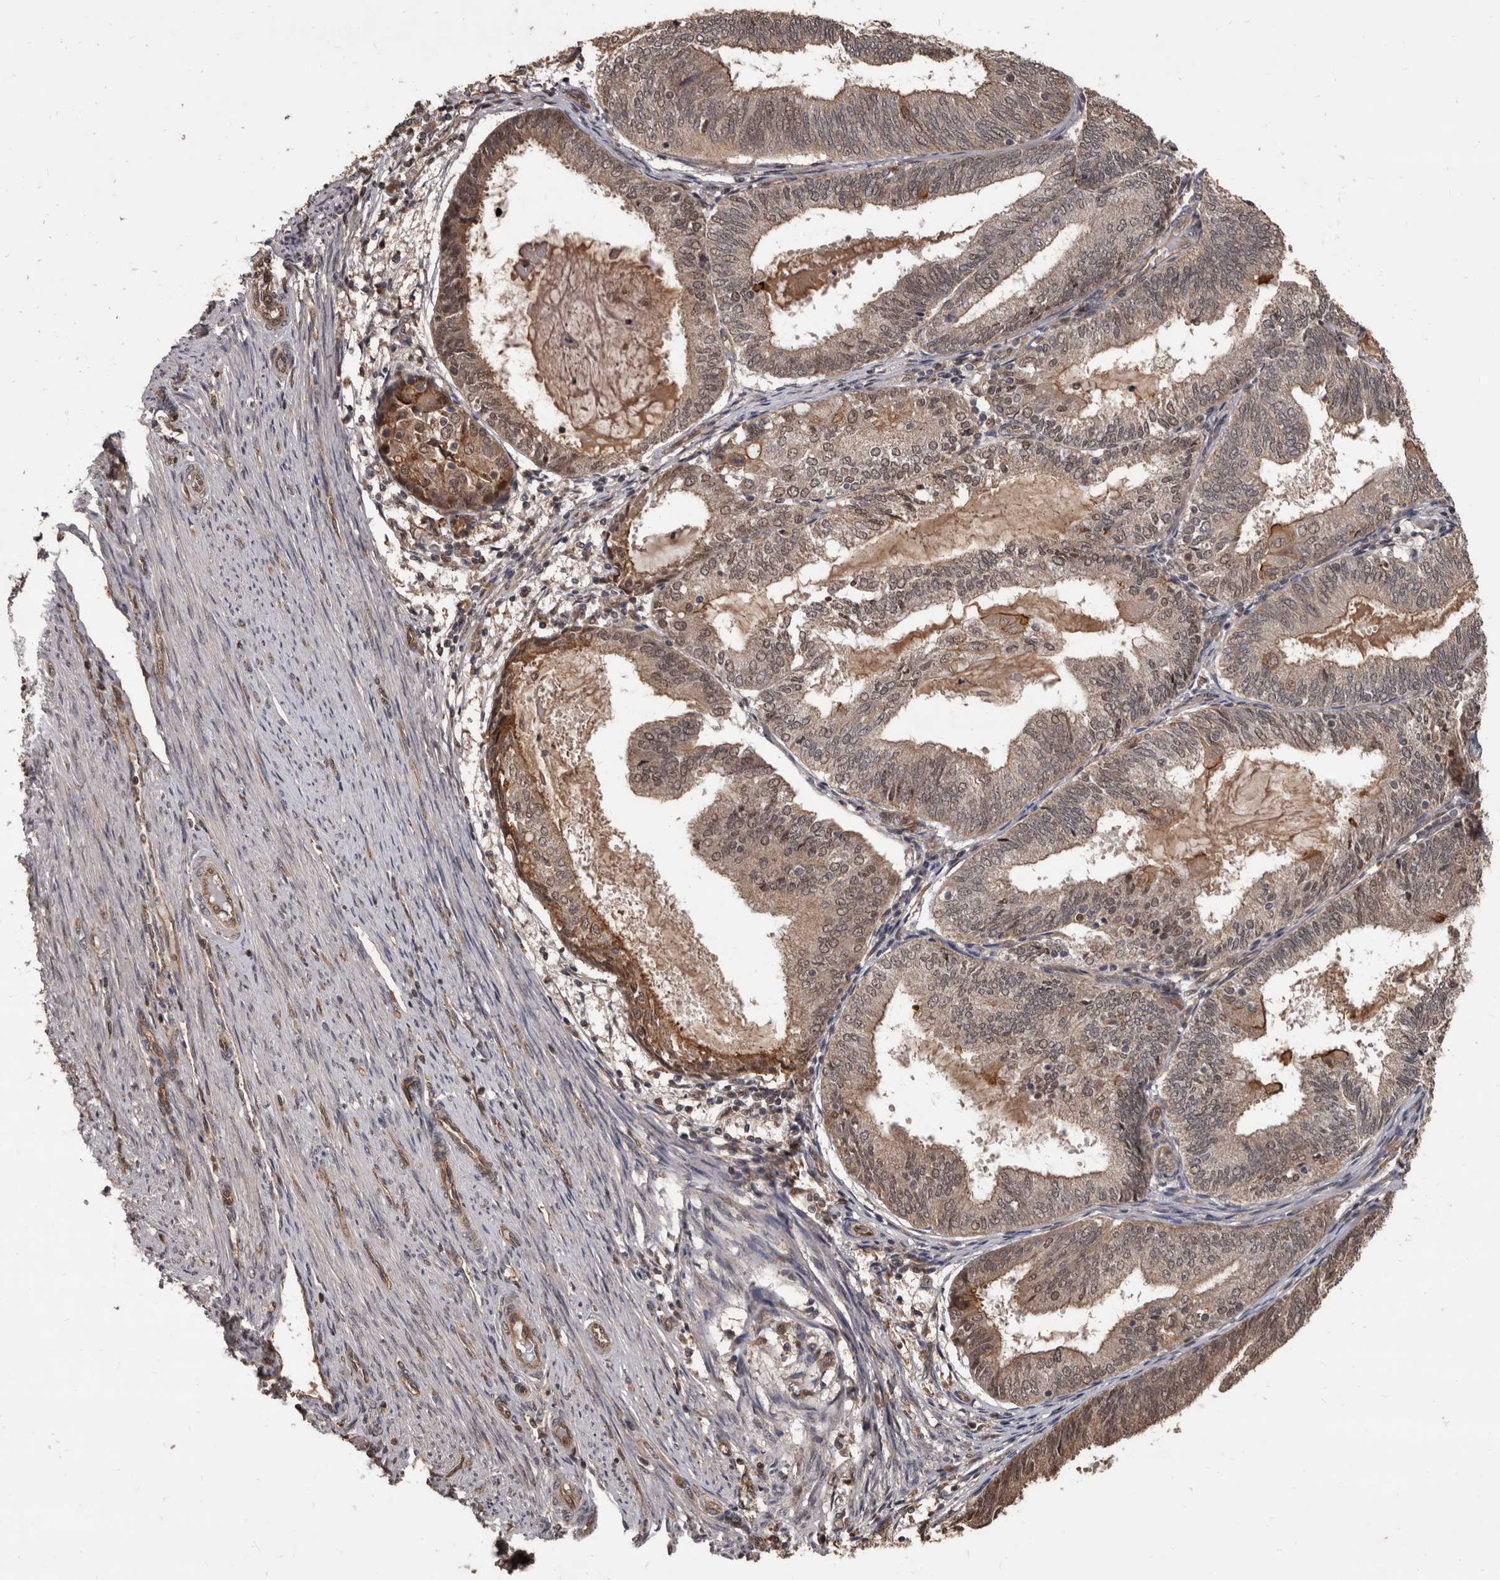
{"staining": {"intensity": "weak", "quantity": ">75%", "location": "cytoplasmic/membranous,nuclear"}, "tissue": "endometrial cancer", "cell_type": "Tumor cells", "image_type": "cancer", "snomed": [{"axis": "morphology", "description": "Adenocarcinoma, NOS"}, {"axis": "topography", "description": "Endometrium"}], "caption": "Brown immunohistochemical staining in adenocarcinoma (endometrial) displays weak cytoplasmic/membranous and nuclear expression in approximately >75% of tumor cells.", "gene": "AHR", "patient": {"sex": "female", "age": 81}}